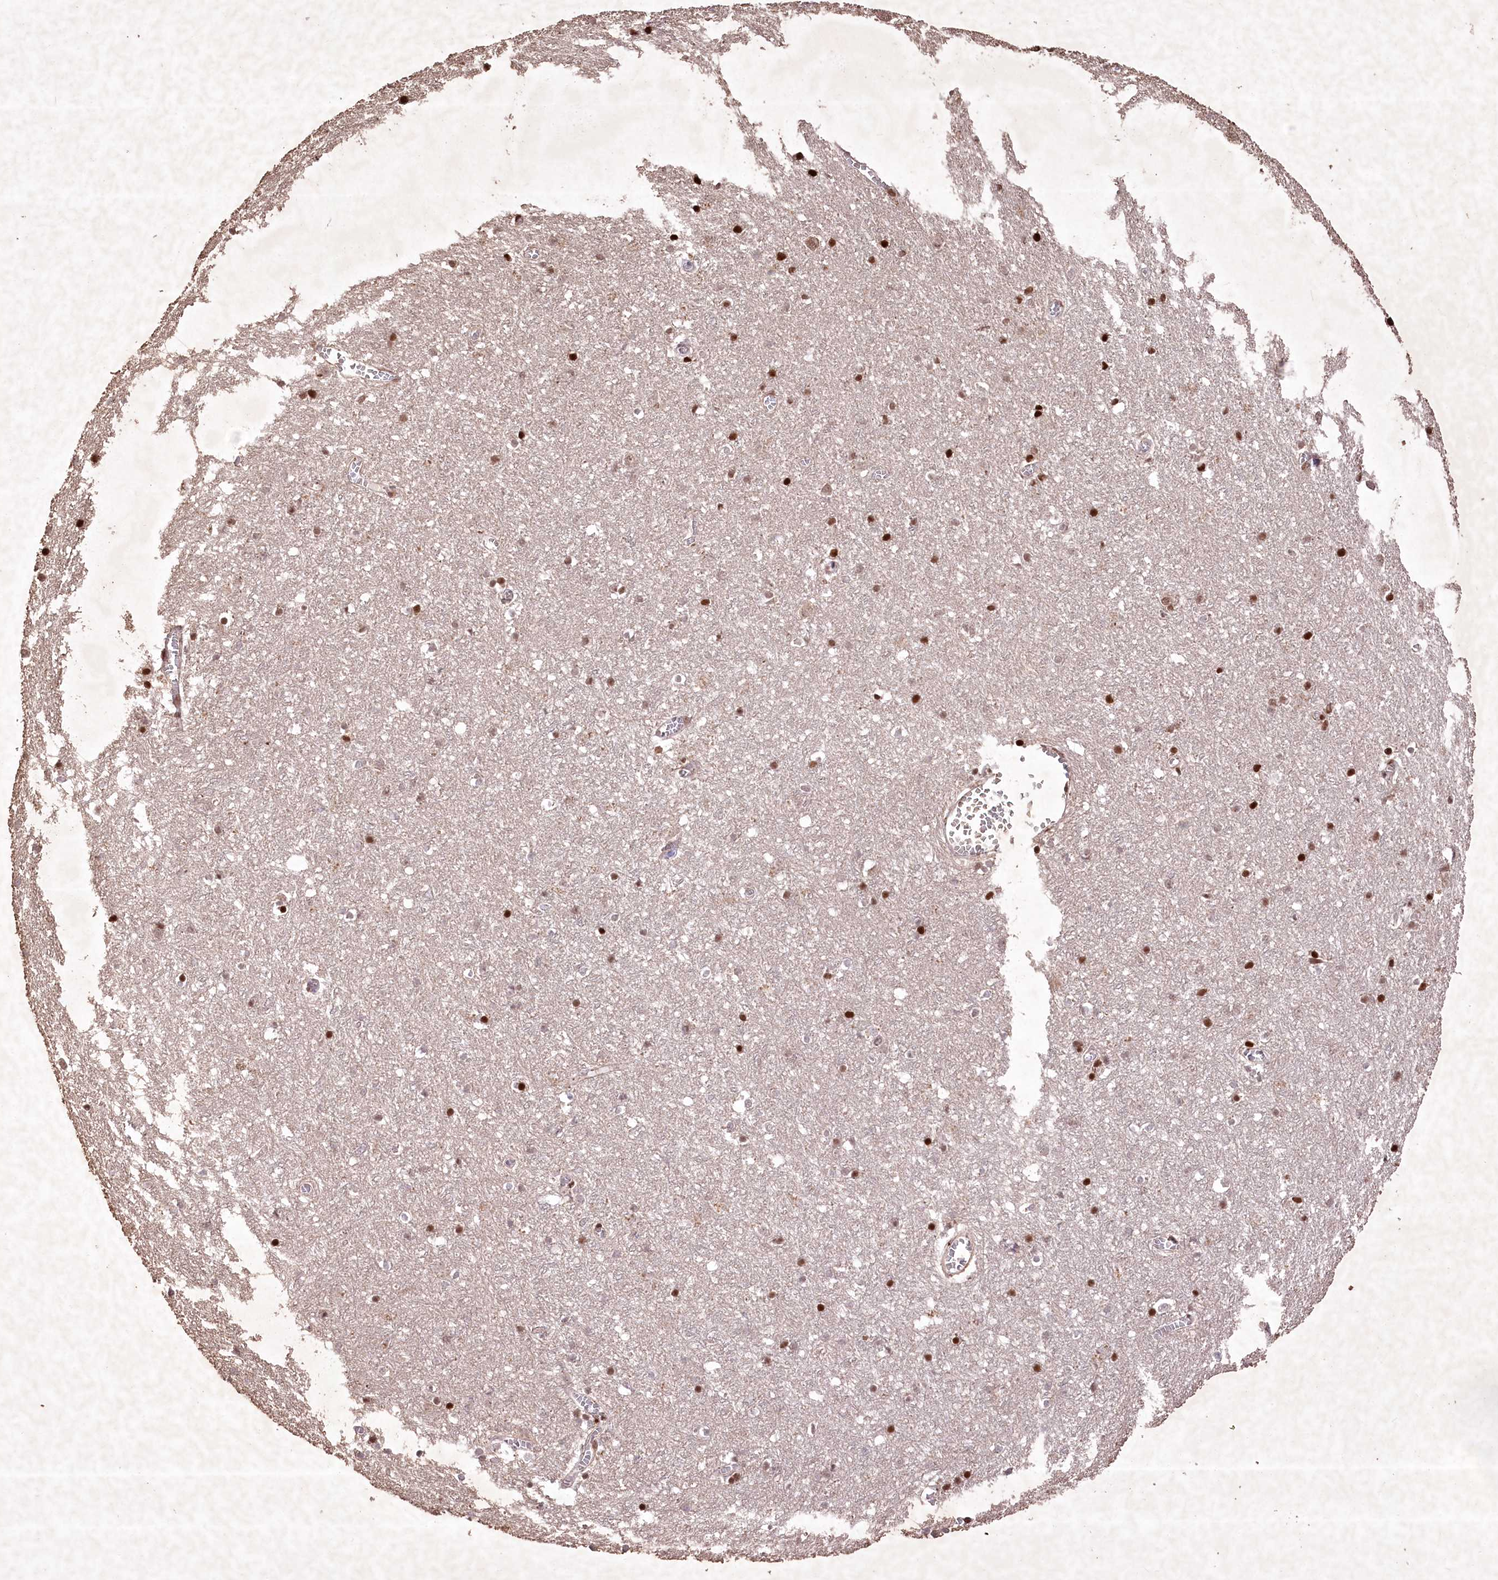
{"staining": {"intensity": "moderate", "quantity": ">75%", "location": "nuclear"}, "tissue": "cerebral cortex", "cell_type": "Endothelial cells", "image_type": "normal", "snomed": [{"axis": "morphology", "description": "Normal tissue, NOS"}, {"axis": "topography", "description": "Cerebral cortex"}], "caption": "An IHC photomicrograph of unremarkable tissue is shown. Protein staining in brown highlights moderate nuclear positivity in cerebral cortex within endothelial cells.", "gene": "CCSER2", "patient": {"sex": "female", "age": 64}}